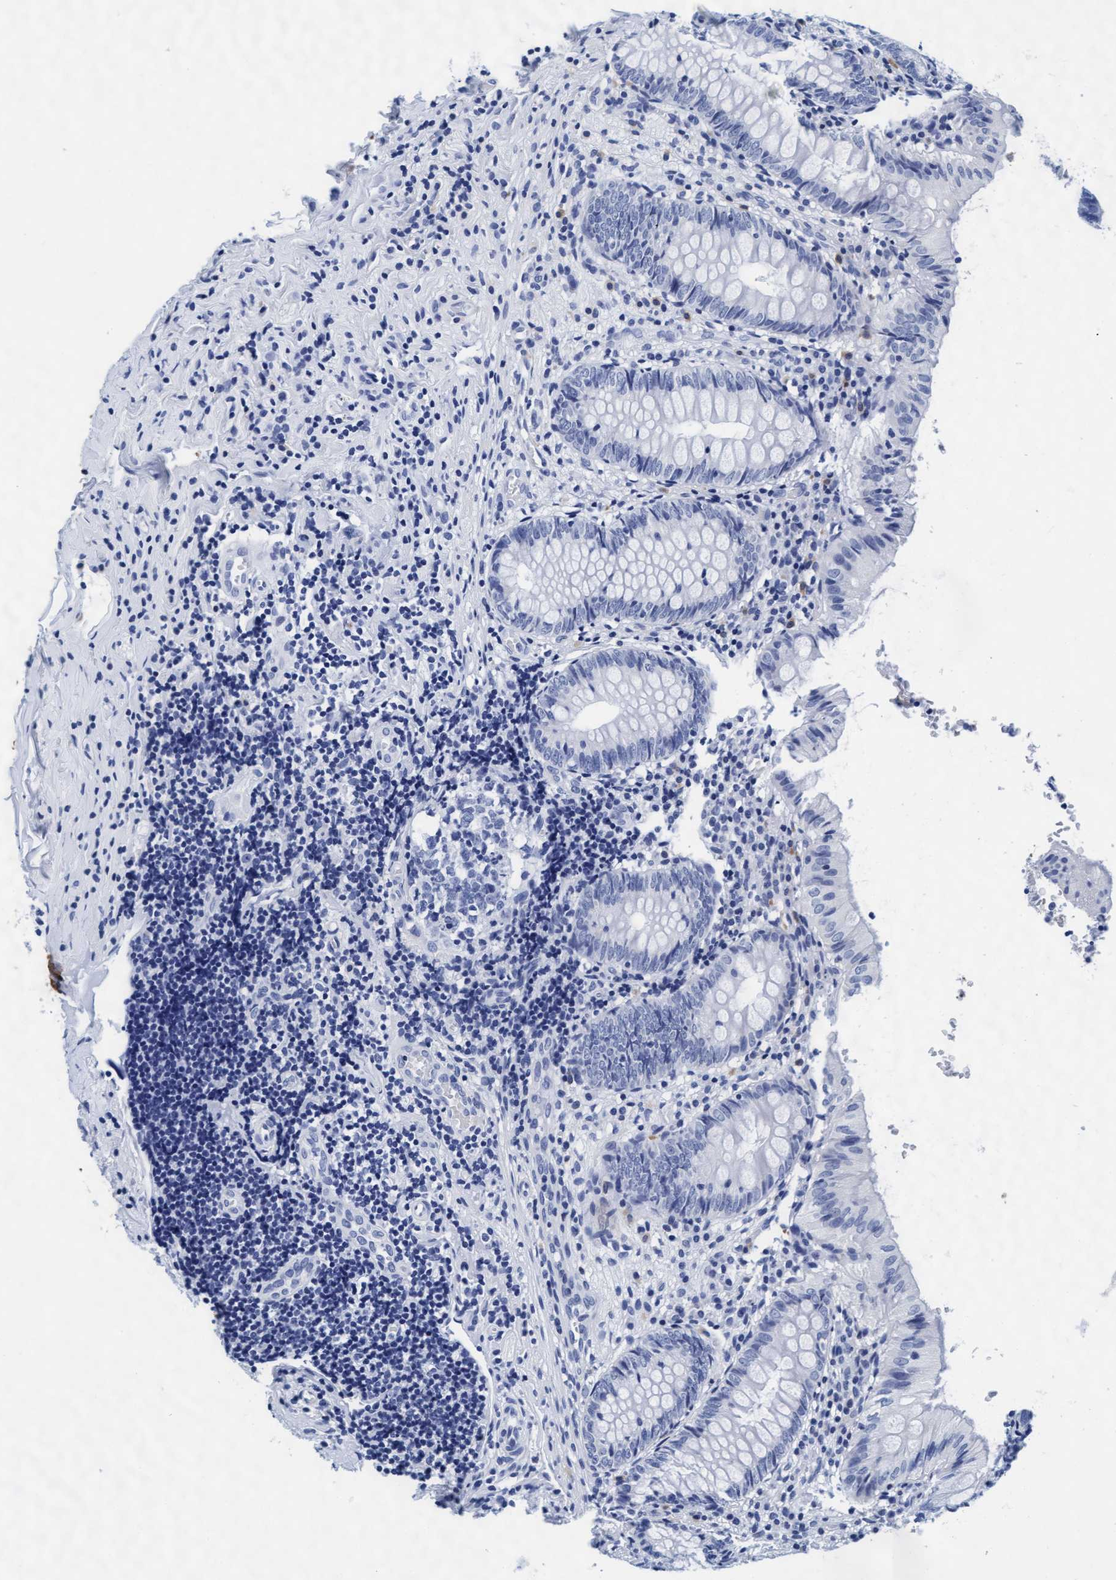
{"staining": {"intensity": "negative", "quantity": "none", "location": "none"}, "tissue": "appendix", "cell_type": "Glandular cells", "image_type": "normal", "snomed": [{"axis": "morphology", "description": "Normal tissue, NOS"}, {"axis": "topography", "description": "Appendix"}], "caption": "This is a micrograph of immunohistochemistry staining of benign appendix, which shows no expression in glandular cells. (DAB immunohistochemistry (IHC) with hematoxylin counter stain).", "gene": "ARSG", "patient": {"sex": "male", "age": 8}}